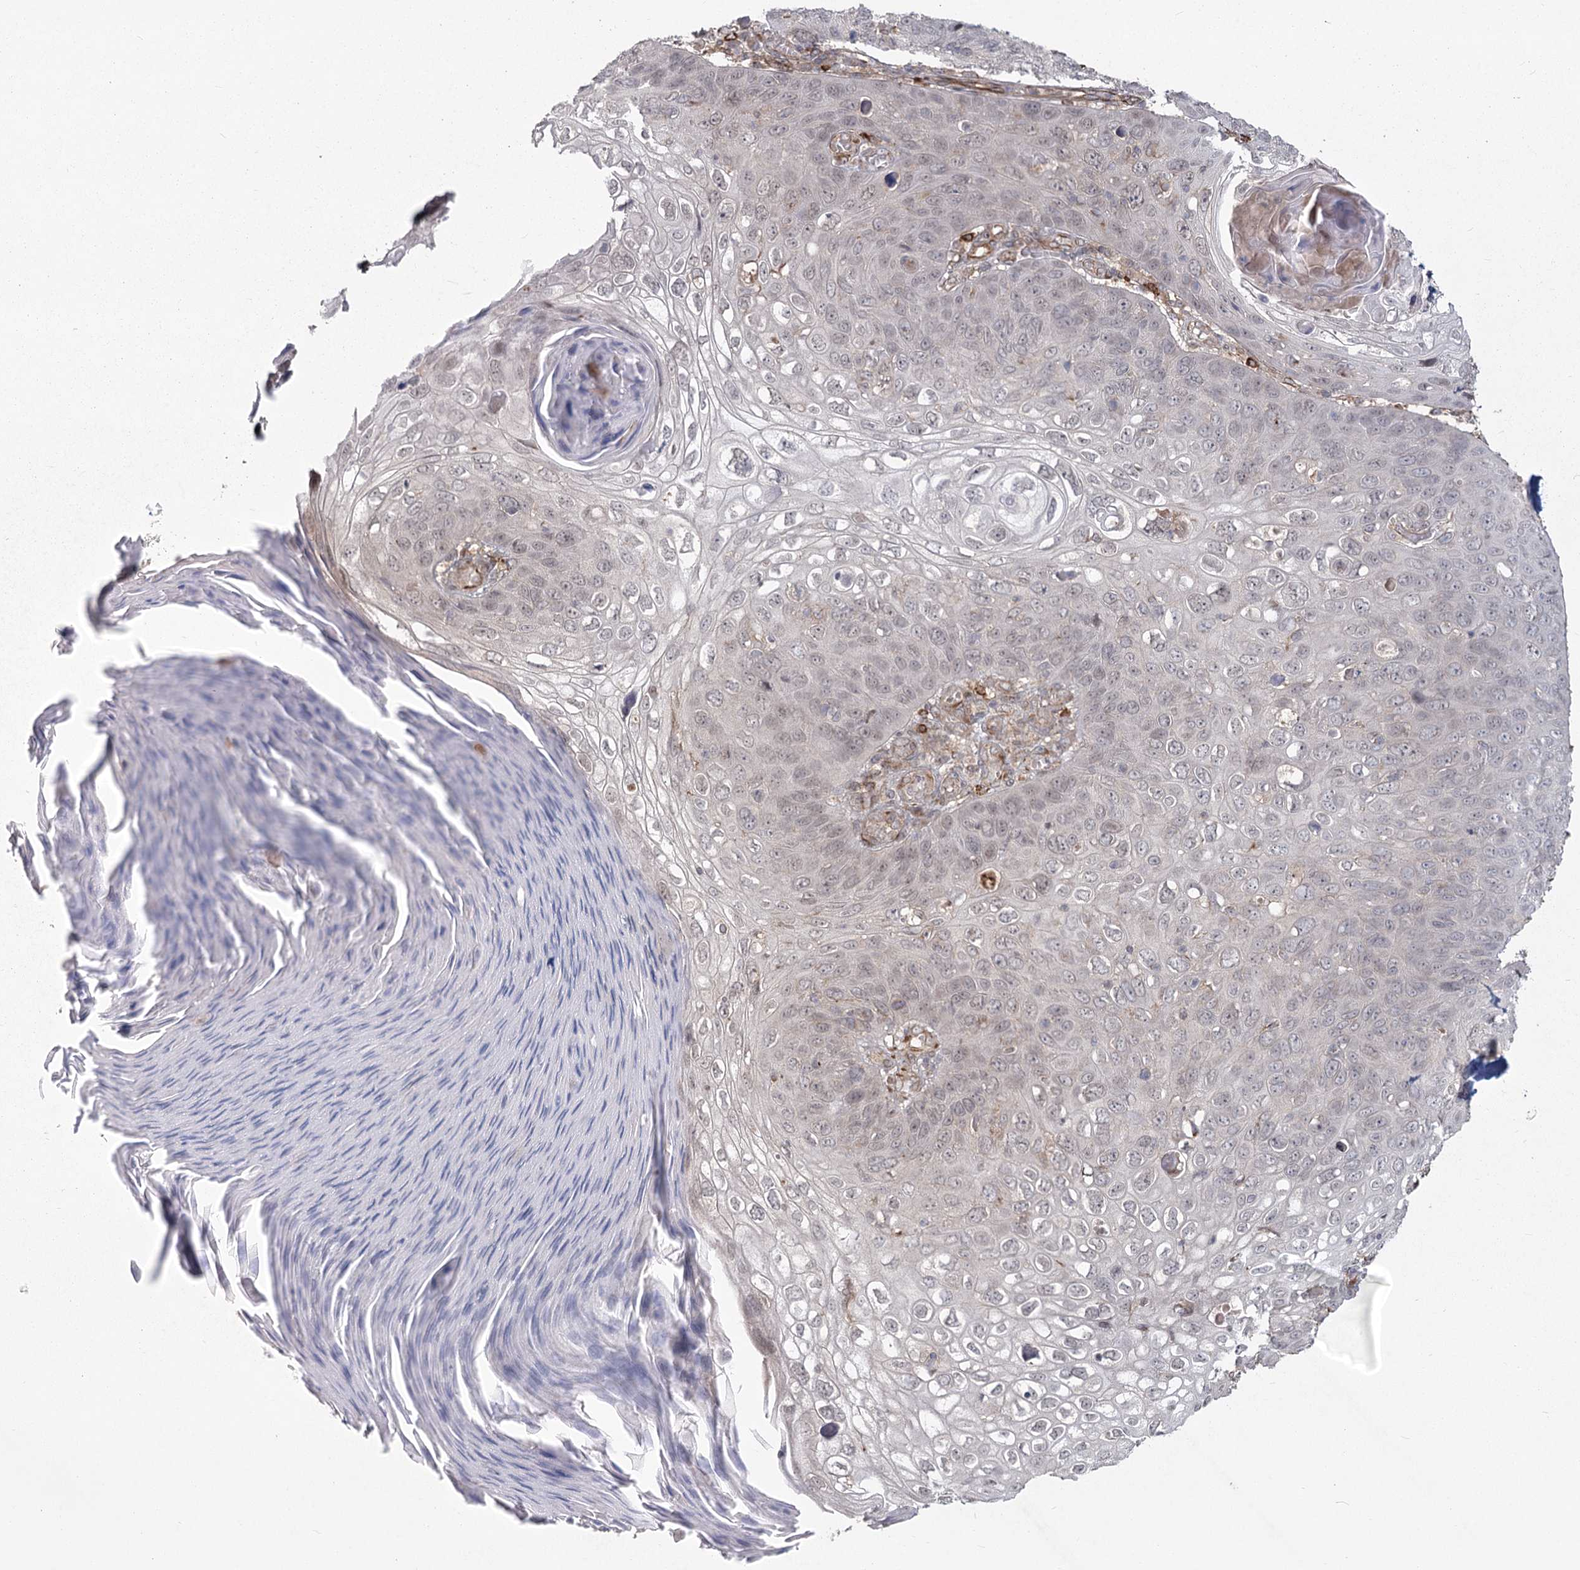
{"staining": {"intensity": "negative", "quantity": "none", "location": "none"}, "tissue": "skin cancer", "cell_type": "Tumor cells", "image_type": "cancer", "snomed": [{"axis": "morphology", "description": "Squamous cell carcinoma, NOS"}, {"axis": "topography", "description": "Skin"}], "caption": "A micrograph of skin cancer (squamous cell carcinoma) stained for a protein demonstrates no brown staining in tumor cells.", "gene": "AP2M1", "patient": {"sex": "female", "age": 90}}